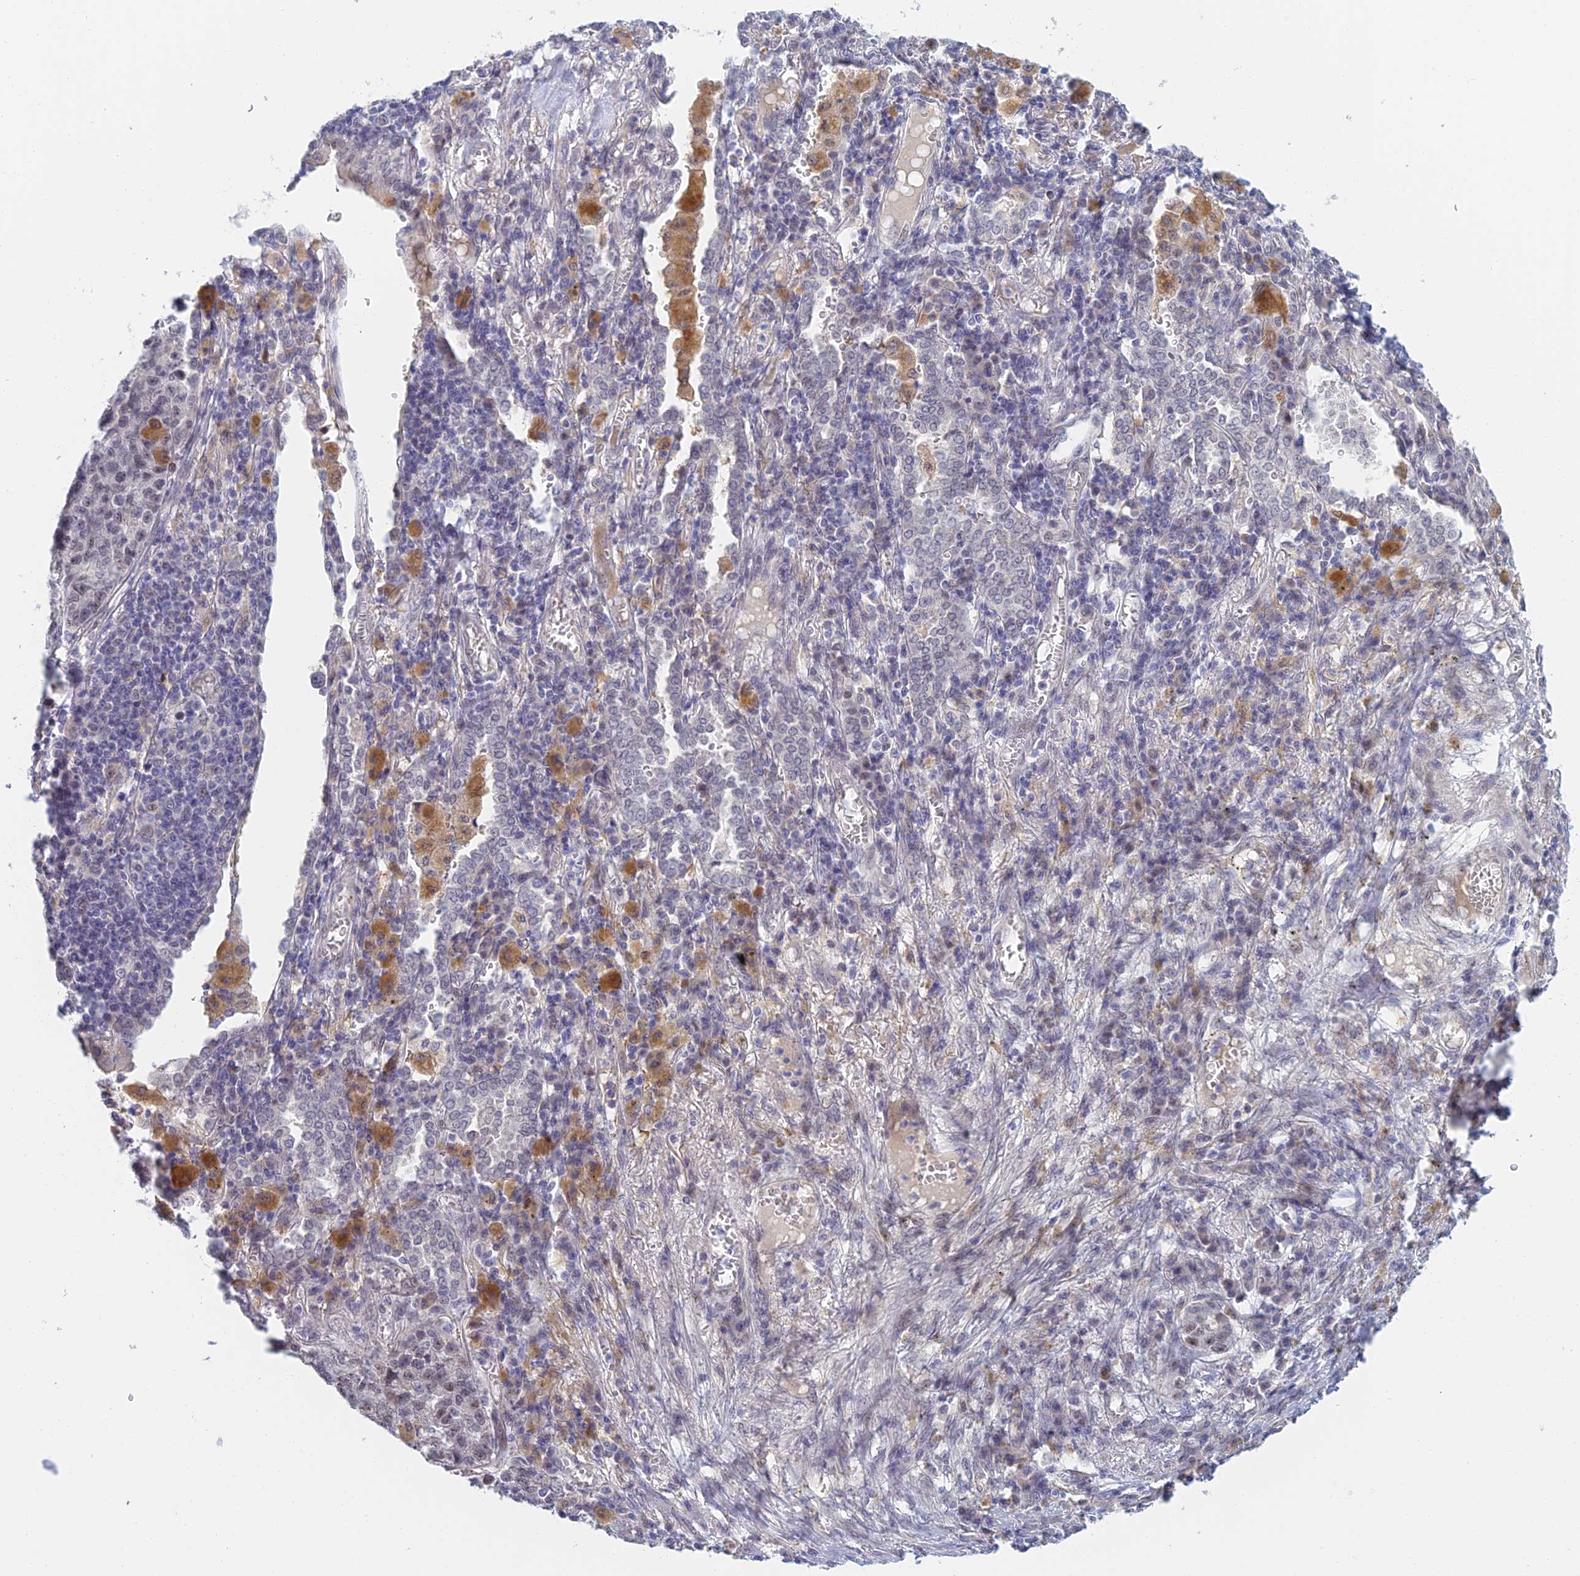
{"staining": {"intensity": "weak", "quantity": "<25%", "location": "nuclear"}, "tissue": "lung cancer", "cell_type": "Tumor cells", "image_type": "cancer", "snomed": [{"axis": "morphology", "description": "Adenocarcinoma, NOS"}, {"axis": "topography", "description": "Lung"}], "caption": "Lung cancer (adenocarcinoma) was stained to show a protein in brown. There is no significant positivity in tumor cells.", "gene": "ZUP1", "patient": {"sex": "male", "age": 49}}